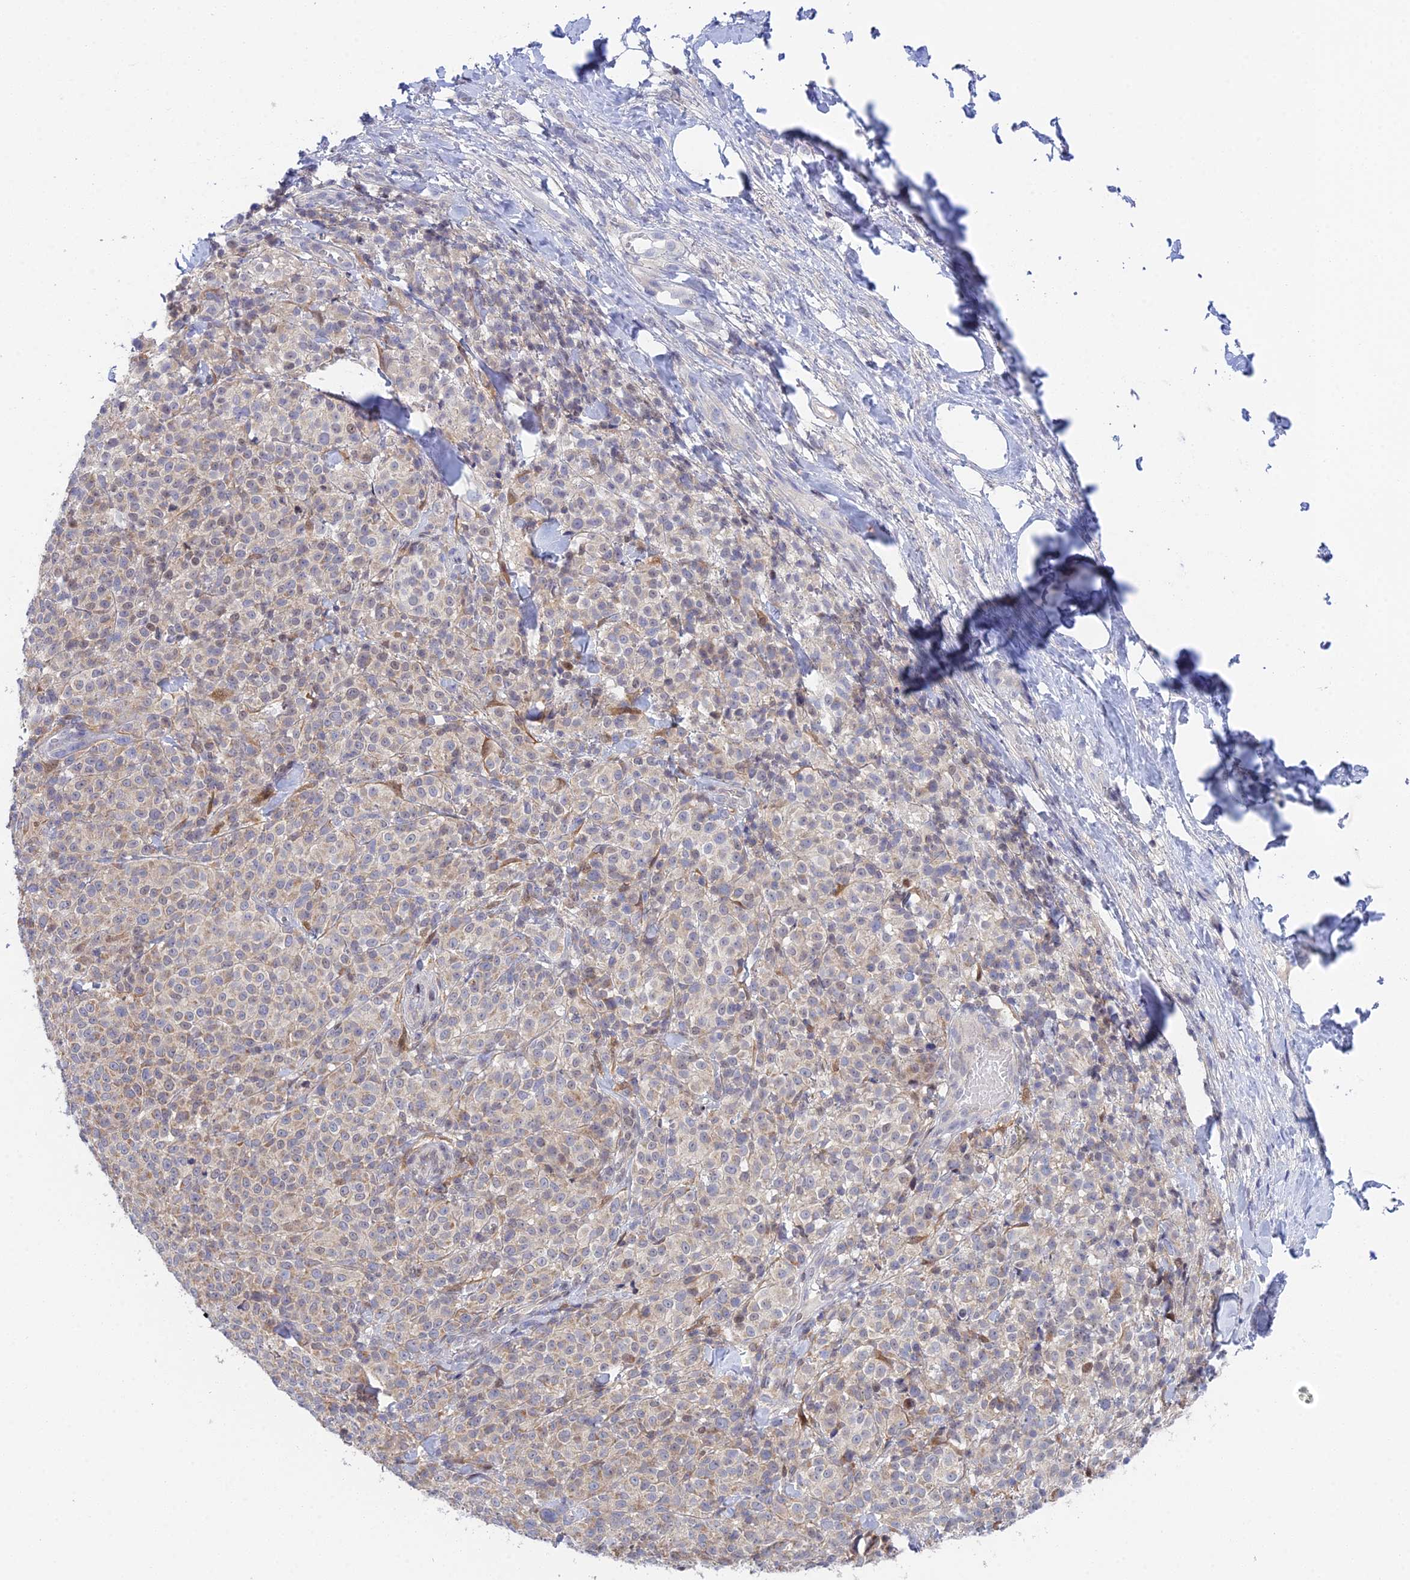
{"staining": {"intensity": "weak", "quantity": "25%-75%", "location": "cytoplasmic/membranous"}, "tissue": "melanoma", "cell_type": "Tumor cells", "image_type": "cancer", "snomed": [{"axis": "morphology", "description": "Normal tissue, NOS"}, {"axis": "morphology", "description": "Malignant melanoma, NOS"}, {"axis": "topography", "description": "Skin"}], "caption": "There is low levels of weak cytoplasmic/membranous positivity in tumor cells of malignant melanoma, as demonstrated by immunohistochemical staining (brown color).", "gene": "ELOA2", "patient": {"sex": "female", "age": 34}}